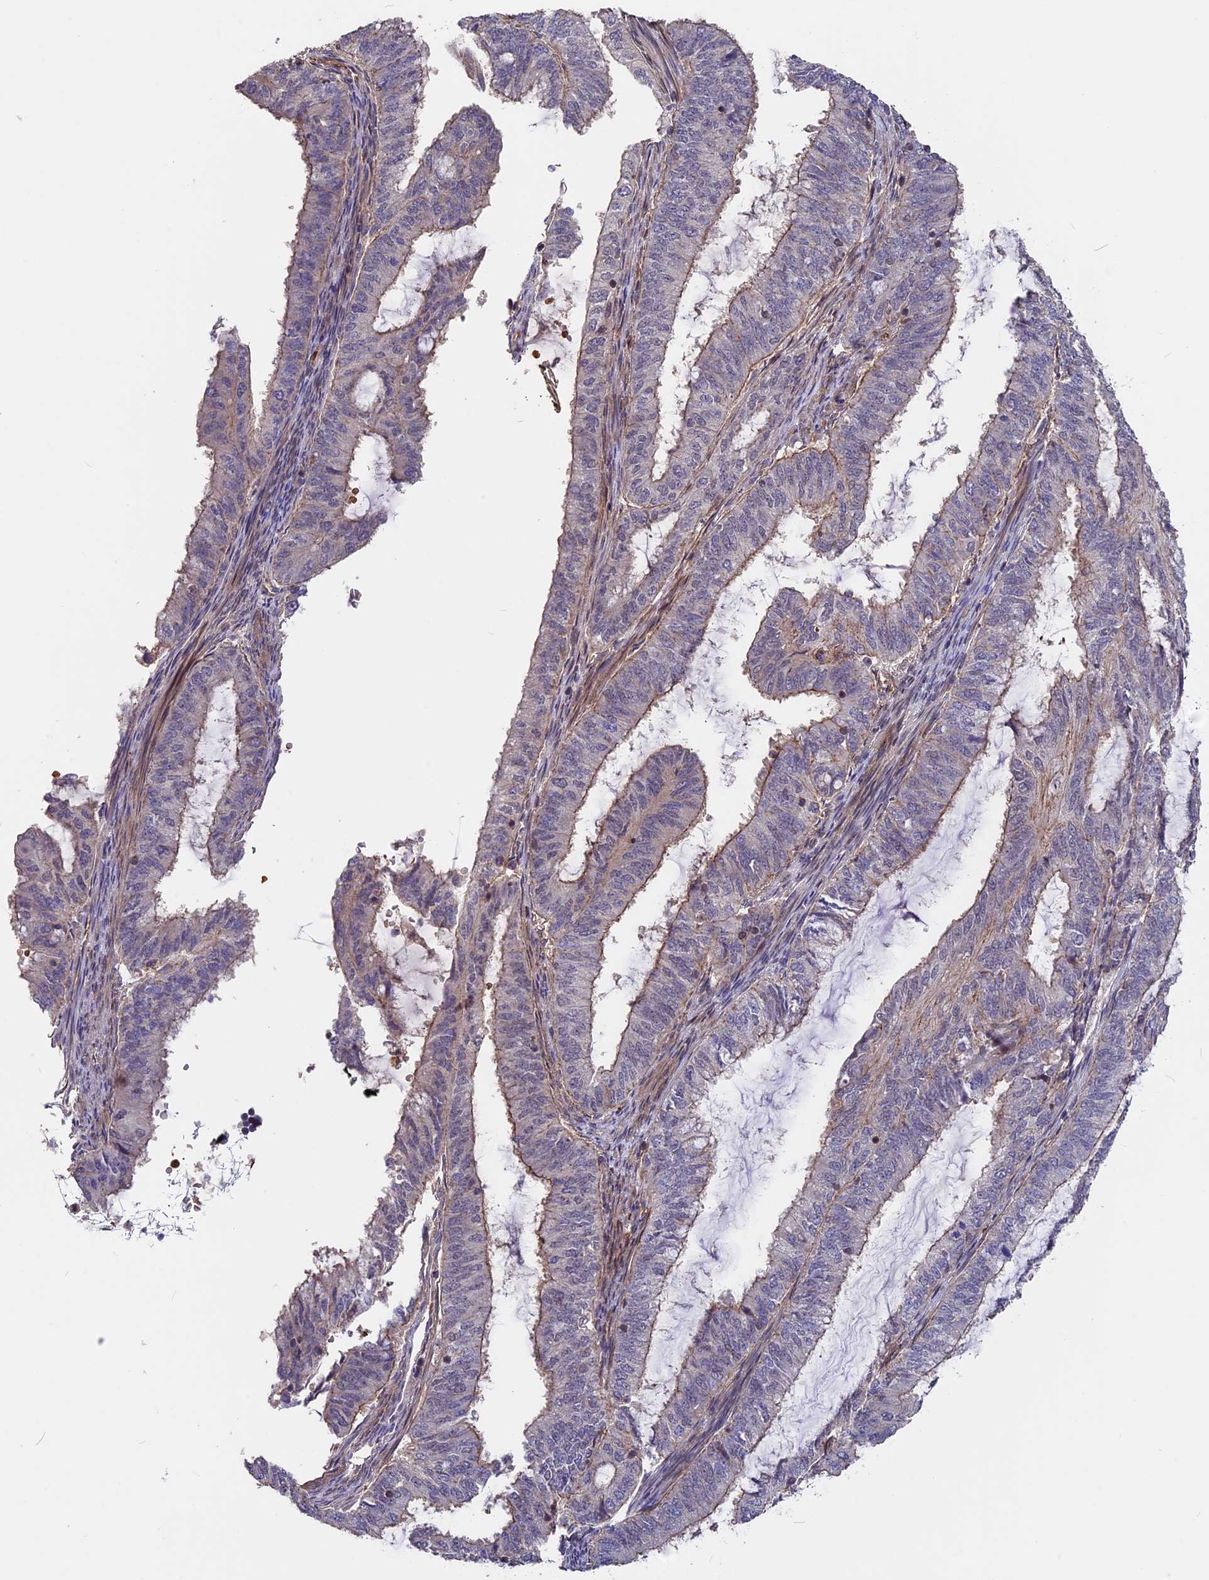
{"staining": {"intensity": "weak", "quantity": "25%-75%", "location": "cytoplasmic/membranous"}, "tissue": "endometrial cancer", "cell_type": "Tumor cells", "image_type": "cancer", "snomed": [{"axis": "morphology", "description": "Adenocarcinoma, NOS"}, {"axis": "topography", "description": "Endometrium"}], "caption": "Immunohistochemistry (DAB (3,3'-diaminobenzidine)) staining of human endometrial cancer reveals weak cytoplasmic/membranous protein positivity in approximately 25%-75% of tumor cells. Ihc stains the protein of interest in brown and the nuclei are stained blue.", "gene": "ZC3H10", "patient": {"sex": "female", "age": 51}}